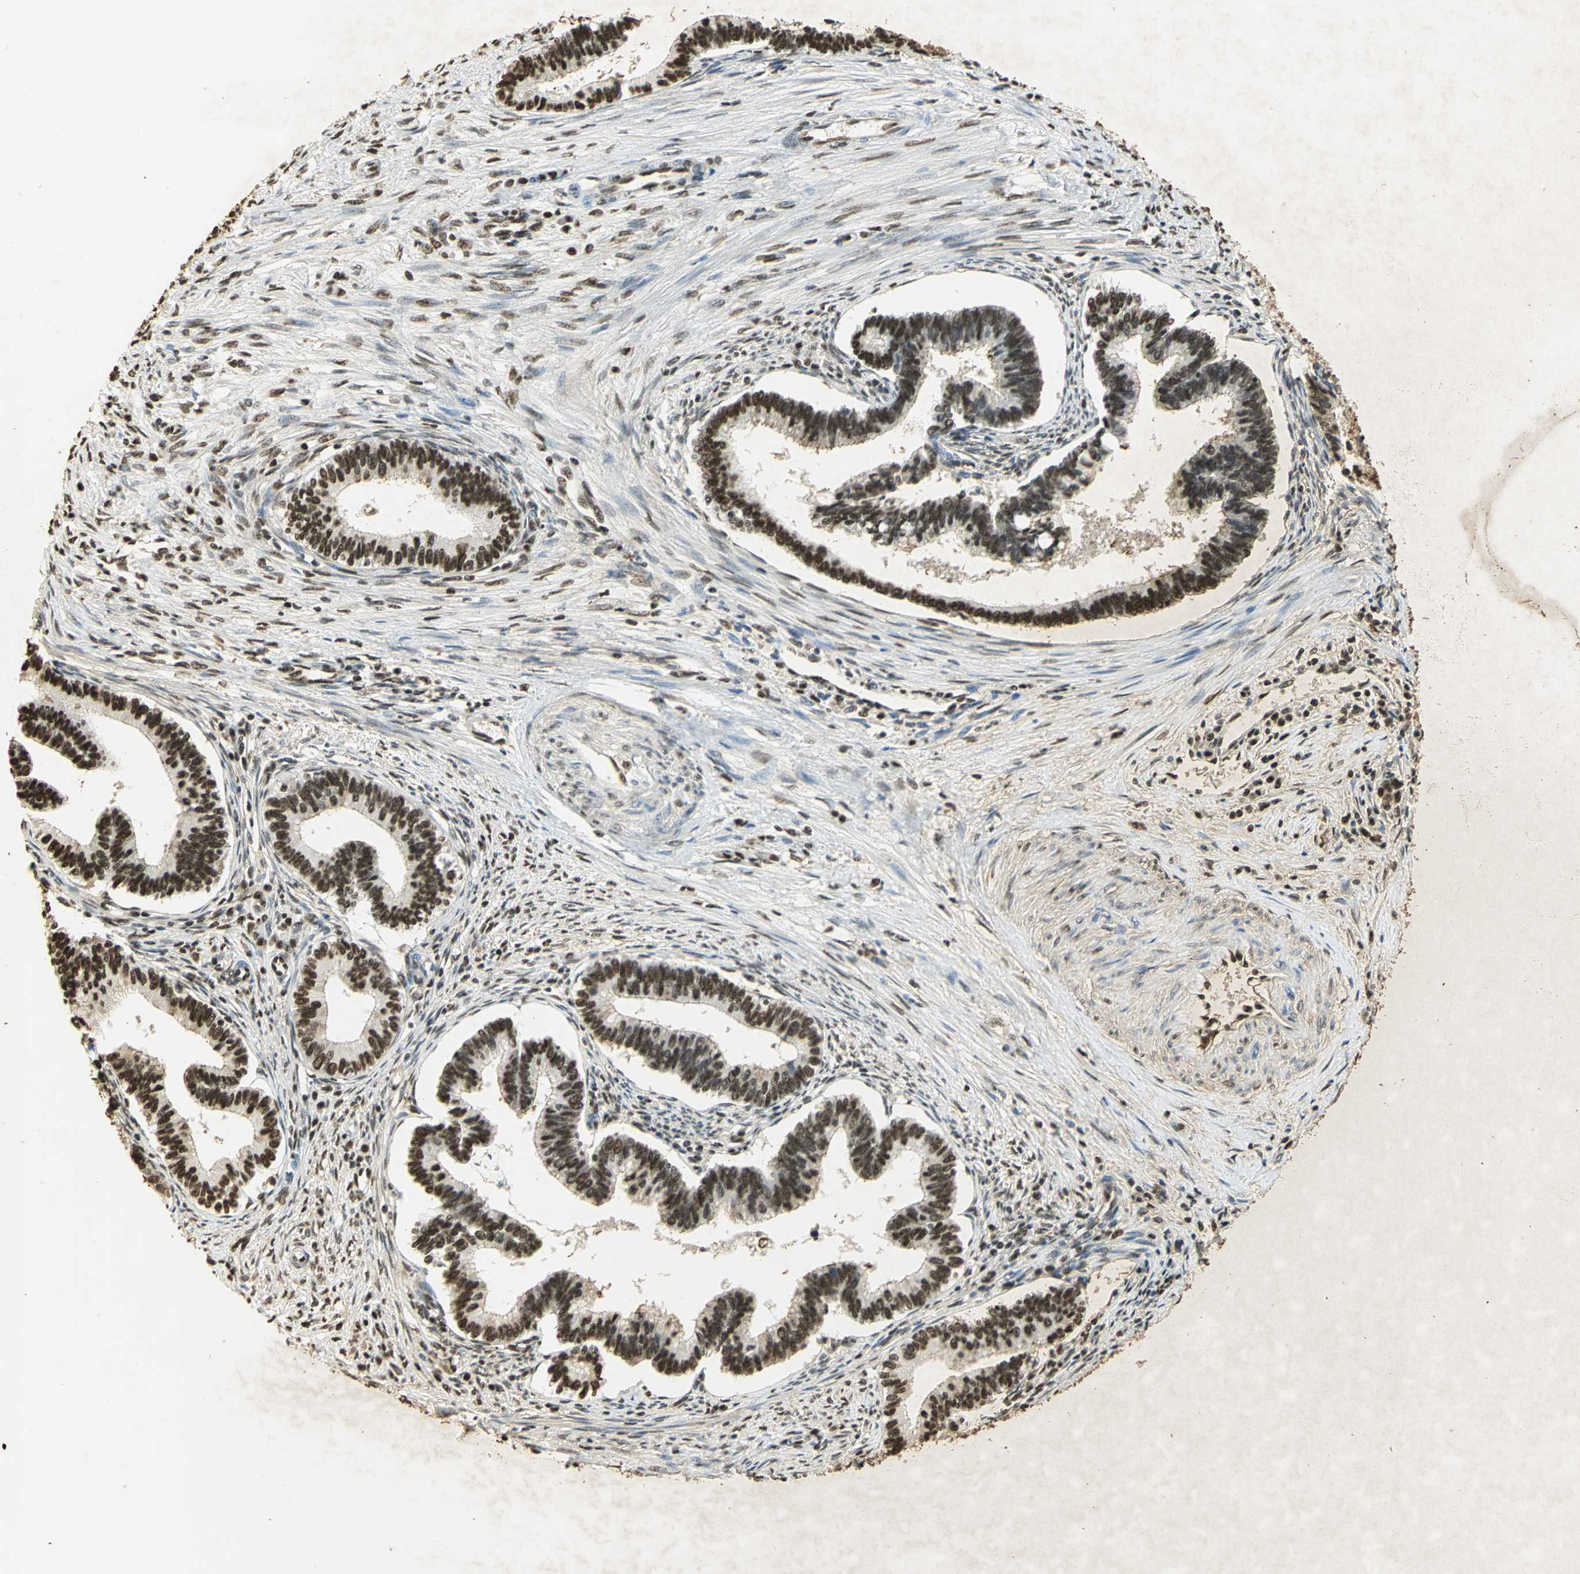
{"staining": {"intensity": "strong", "quantity": ">75%", "location": "nuclear"}, "tissue": "cervical cancer", "cell_type": "Tumor cells", "image_type": "cancer", "snomed": [{"axis": "morphology", "description": "Adenocarcinoma, NOS"}, {"axis": "topography", "description": "Cervix"}], "caption": "A high-resolution photomicrograph shows immunohistochemistry staining of cervical cancer, which demonstrates strong nuclear staining in approximately >75% of tumor cells.", "gene": "SET", "patient": {"sex": "female", "age": 36}}